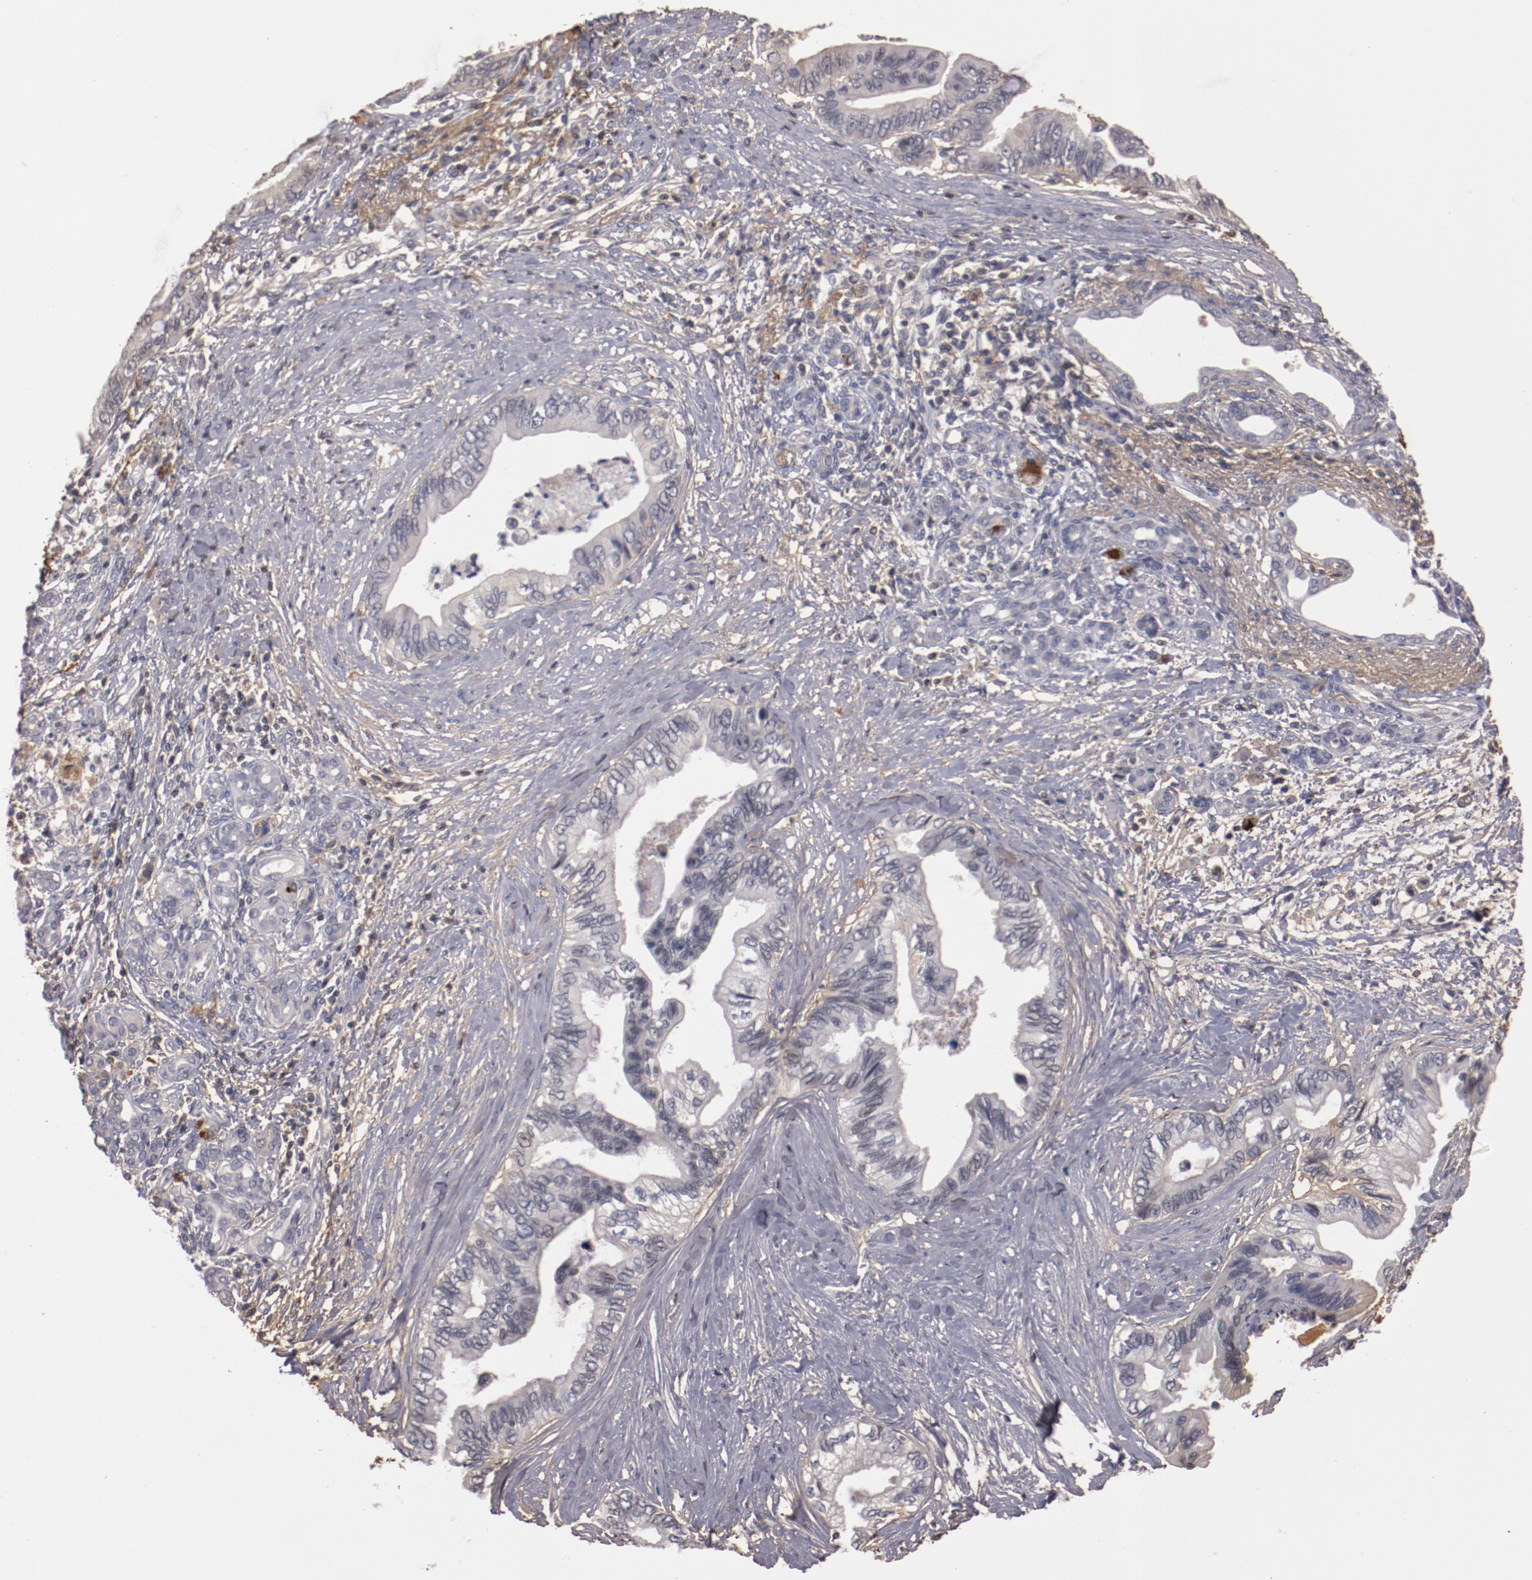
{"staining": {"intensity": "negative", "quantity": "none", "location": "none"}, "tissue": "pancreatic cancer", "cell_type": "Tumor cells", "image_type": "cancer", "snomed": [{"axis": "morphology", "description": "Adenocarcinoma, NOS"}, {"axis": "topography", "description": "Pancreas"}], "caption": "Tumor cells show no significant staining in pancreatic cancer (adenocarcinoma).", "gene": "MBL2", "patient": {"sex": "female", "age": 66}}